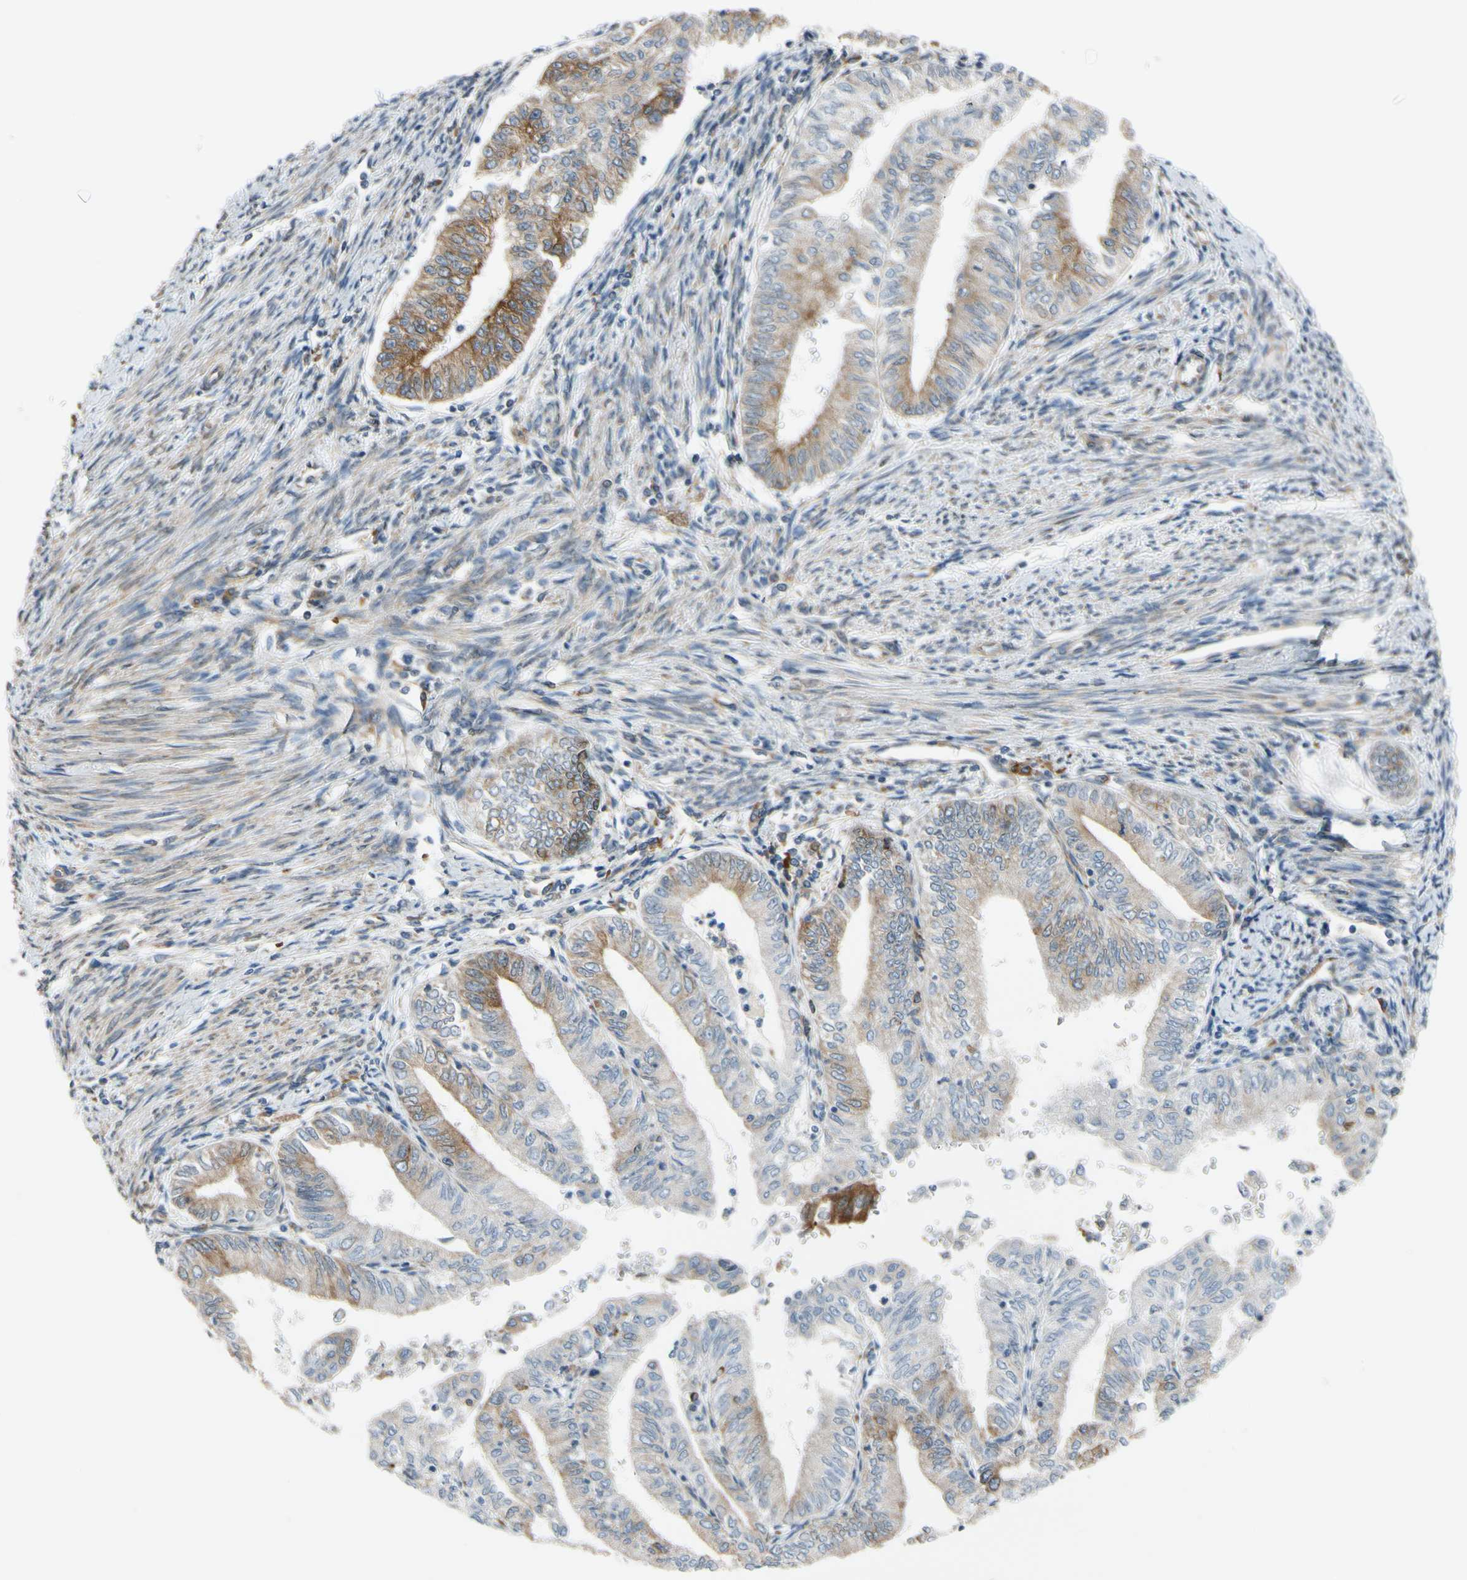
{"staining": {"intensity": "moderate", "quantity": "25%-75%", "location": "cytoplasmic/membranous"}, "tissue": "endometrial cancer", "cell_type": "Tumor cells", "image_type": "cancer", "snomed": [{"axis": "morphology", "description": "Adenocarcinoma, NOS"}, {"axis": "topography", "description": "Endometrium"}], "caption": "The photomicrograph displays immunohistochemical staining of adenocarcinoma (endometrial). There is moderate cytoplasmic/membranous staining is present in about 25%-75% of tumor cells.", "gene": "CLCC1", "patient": {"sex": "female", "age": 66}}